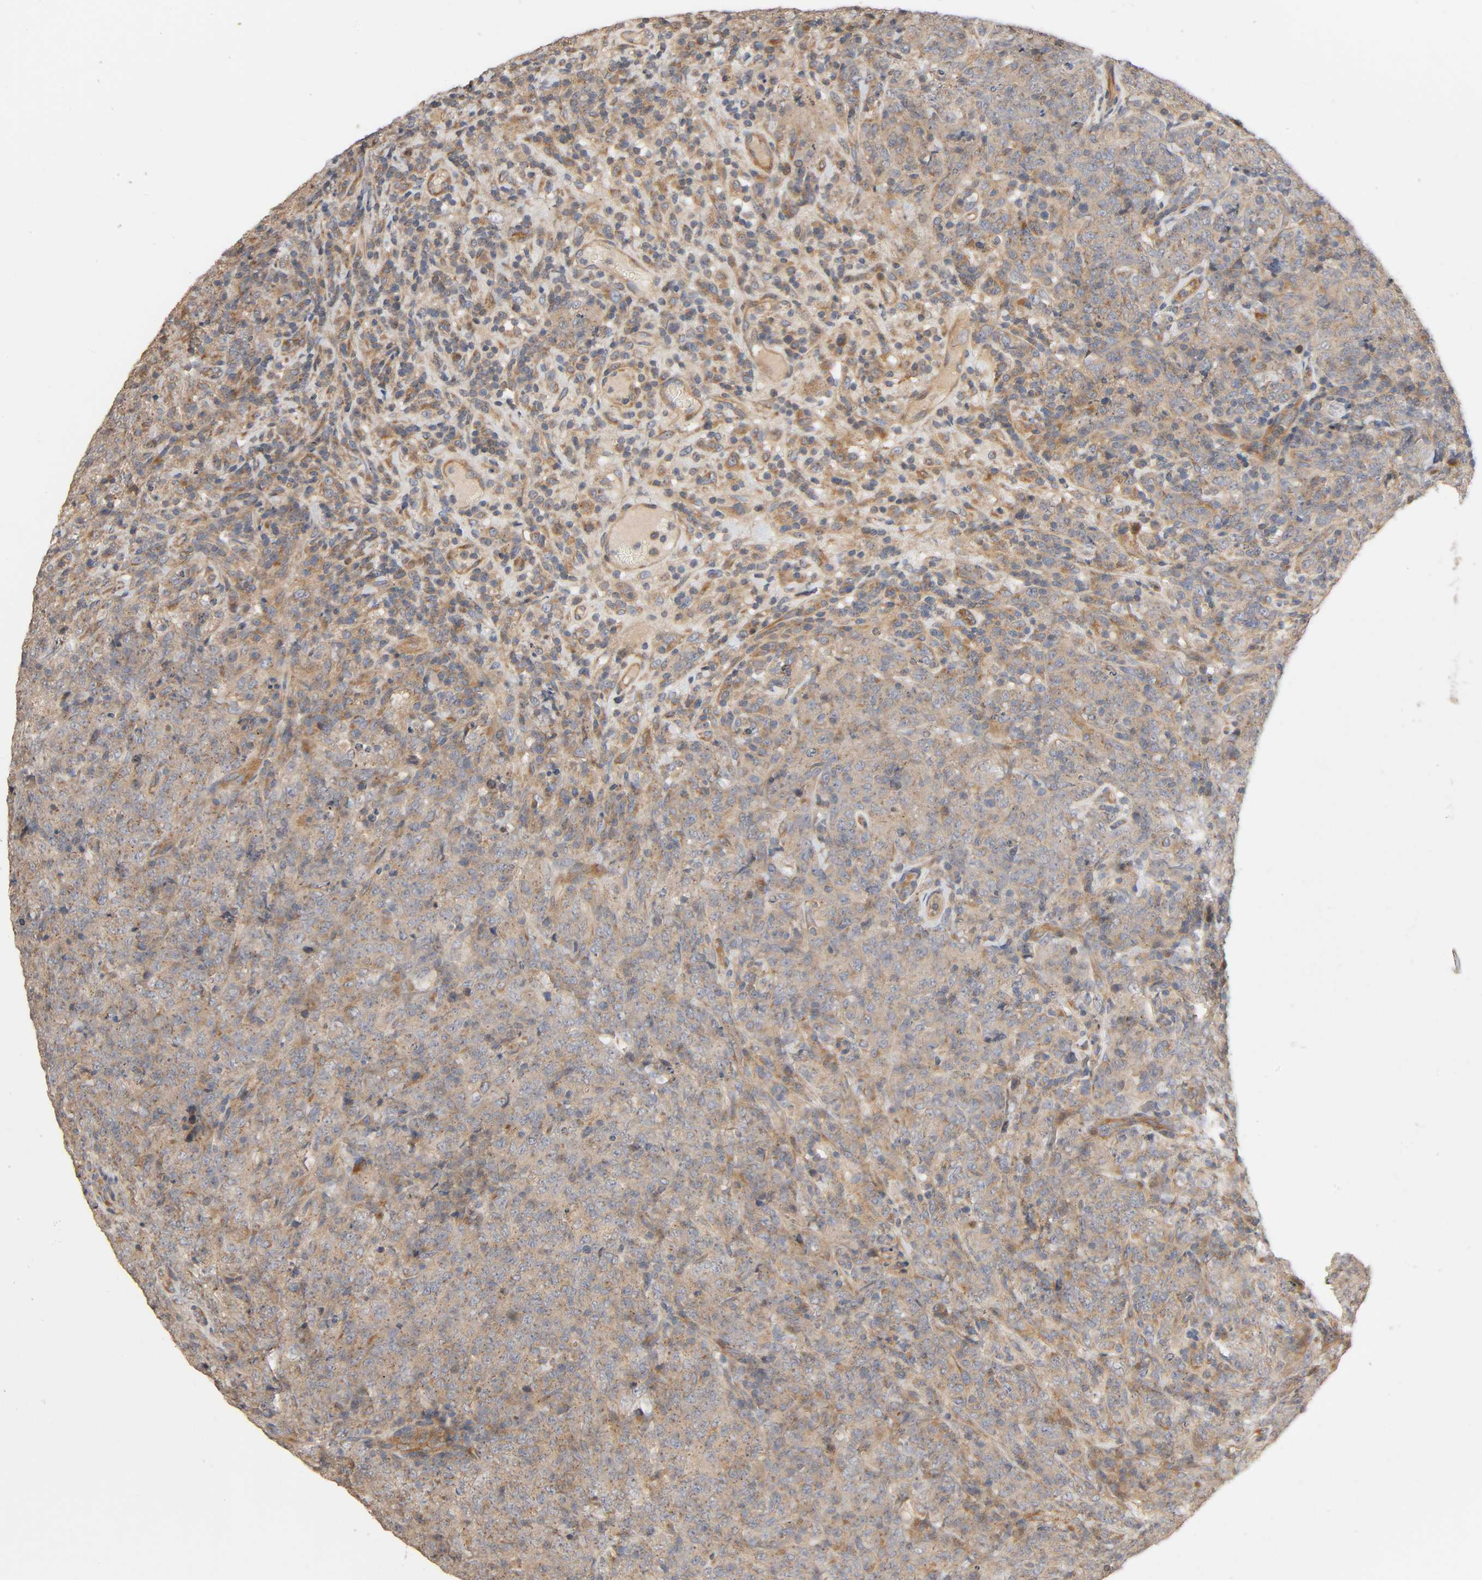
{"staining": {"intensity": "negative", "quantity": "none", "location": "none"}, "tissue": "lymphoma", "cell_type": "Tumor cells", "image_type": "cancer", "snomed": [{"axis": "morphology", "description": "Malignant lymphoma, non-Hodgkin's type, High grade"}, {"axis": "topography", "description": "Tonsil"}], "caption": "An IHC histopathology image of high-grade malignant lymphoma, non-Hodgkin's type is shown. There is no staining in tumor cells of high-grade malignant lymphoma, non-Hodgkin's type.", "gene": "SGSM1", "patient": {"sex": "female", "age": 36}}